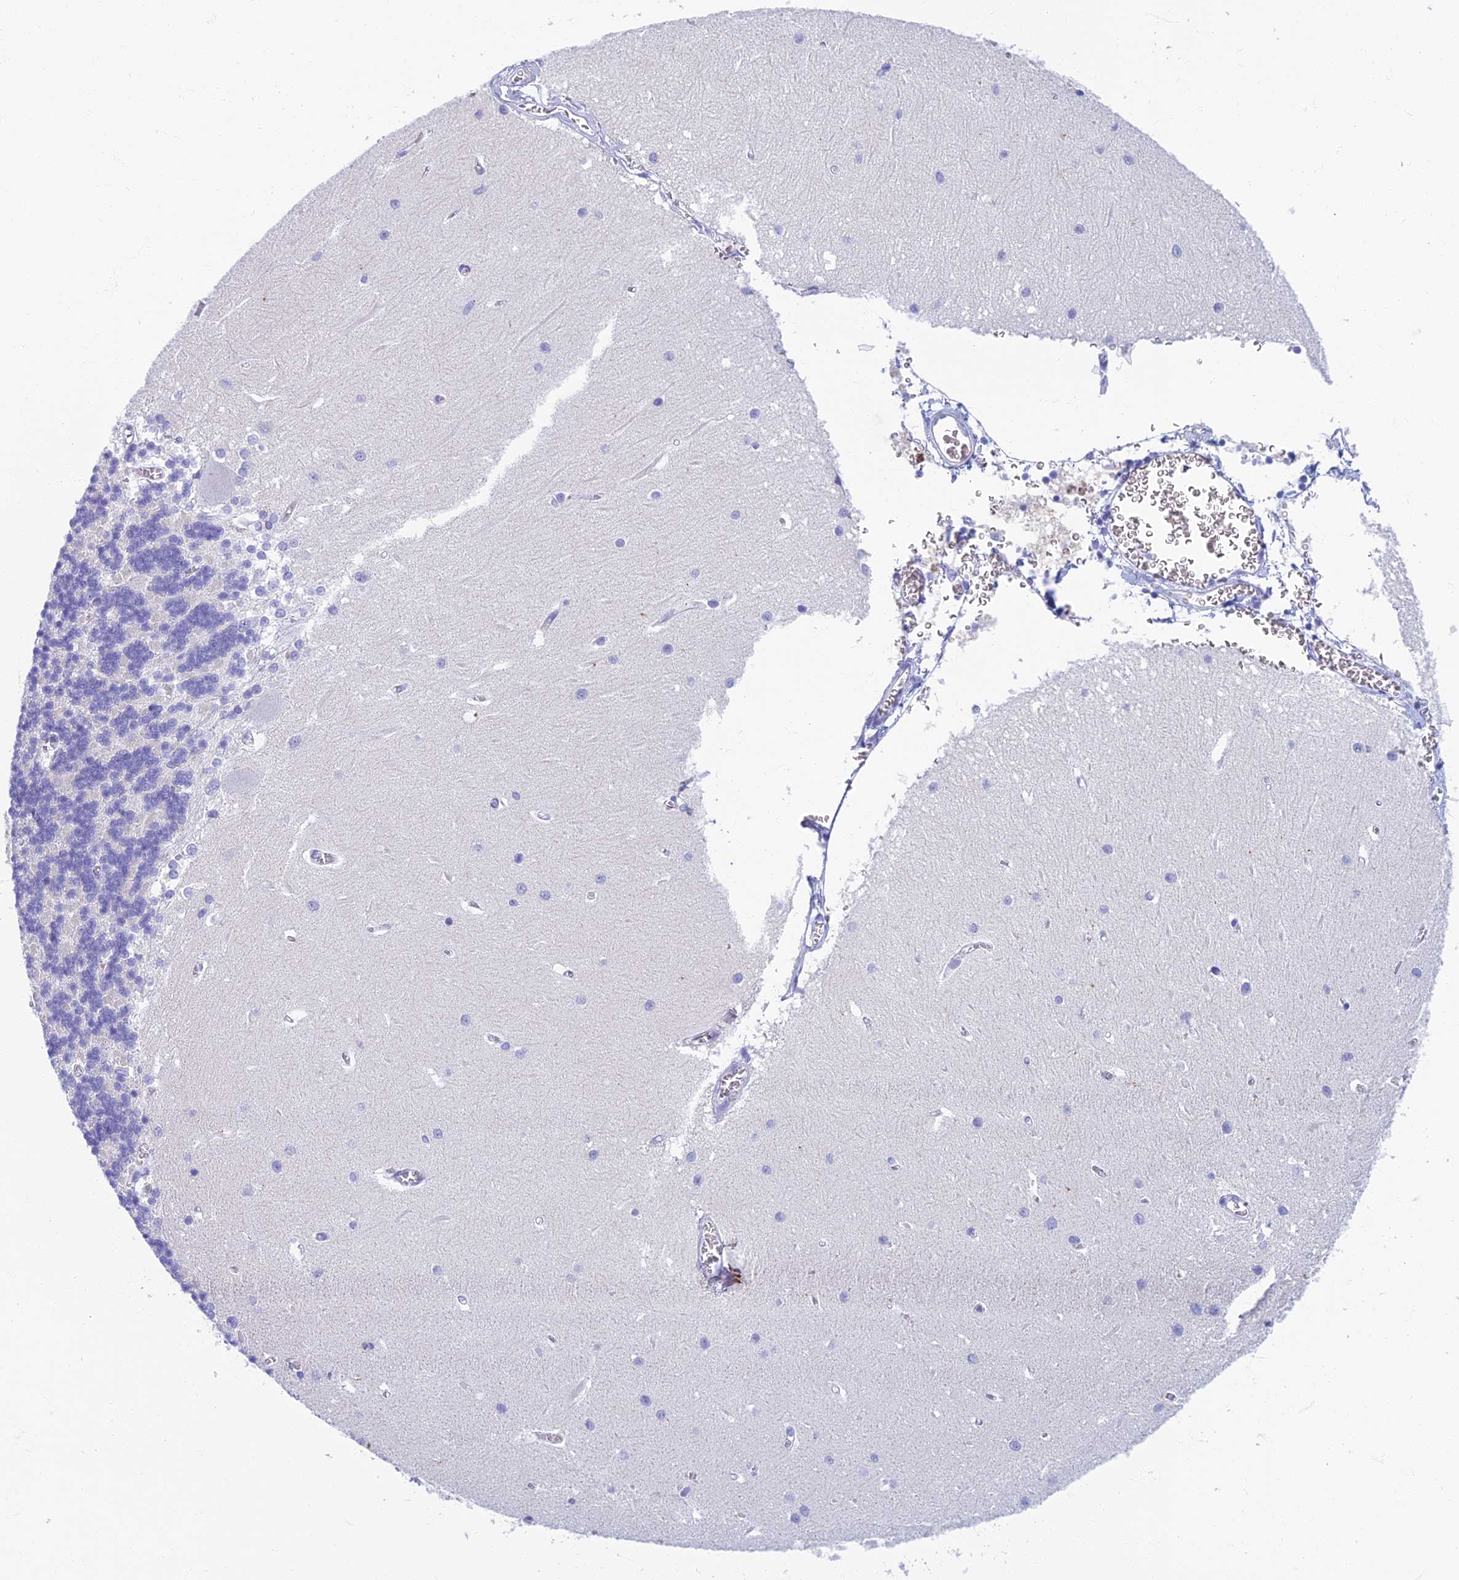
{"staining": {"intensity": "negative", "quantity": "none", "location": "none"}, "tissue": "cerebellum", "cell_type": "Cells in granular layer", "image_type": "normal", "snomed": [{"axis": "morphology", "description": "Normal tissue, NOS"}, {"axis": "topography", "description": "Cerebellum"}], "caption": "Immunohistochemistry photomicrograph of benign cerebellum: cerebellum stained with DAB (3,3'-diaminobenzidine) displays no significant protein staining in cells in granular layer. Nuclei are stained in blue.", "gene": "ETFRF1", "patient": {"sex": "male", "age": 37}}